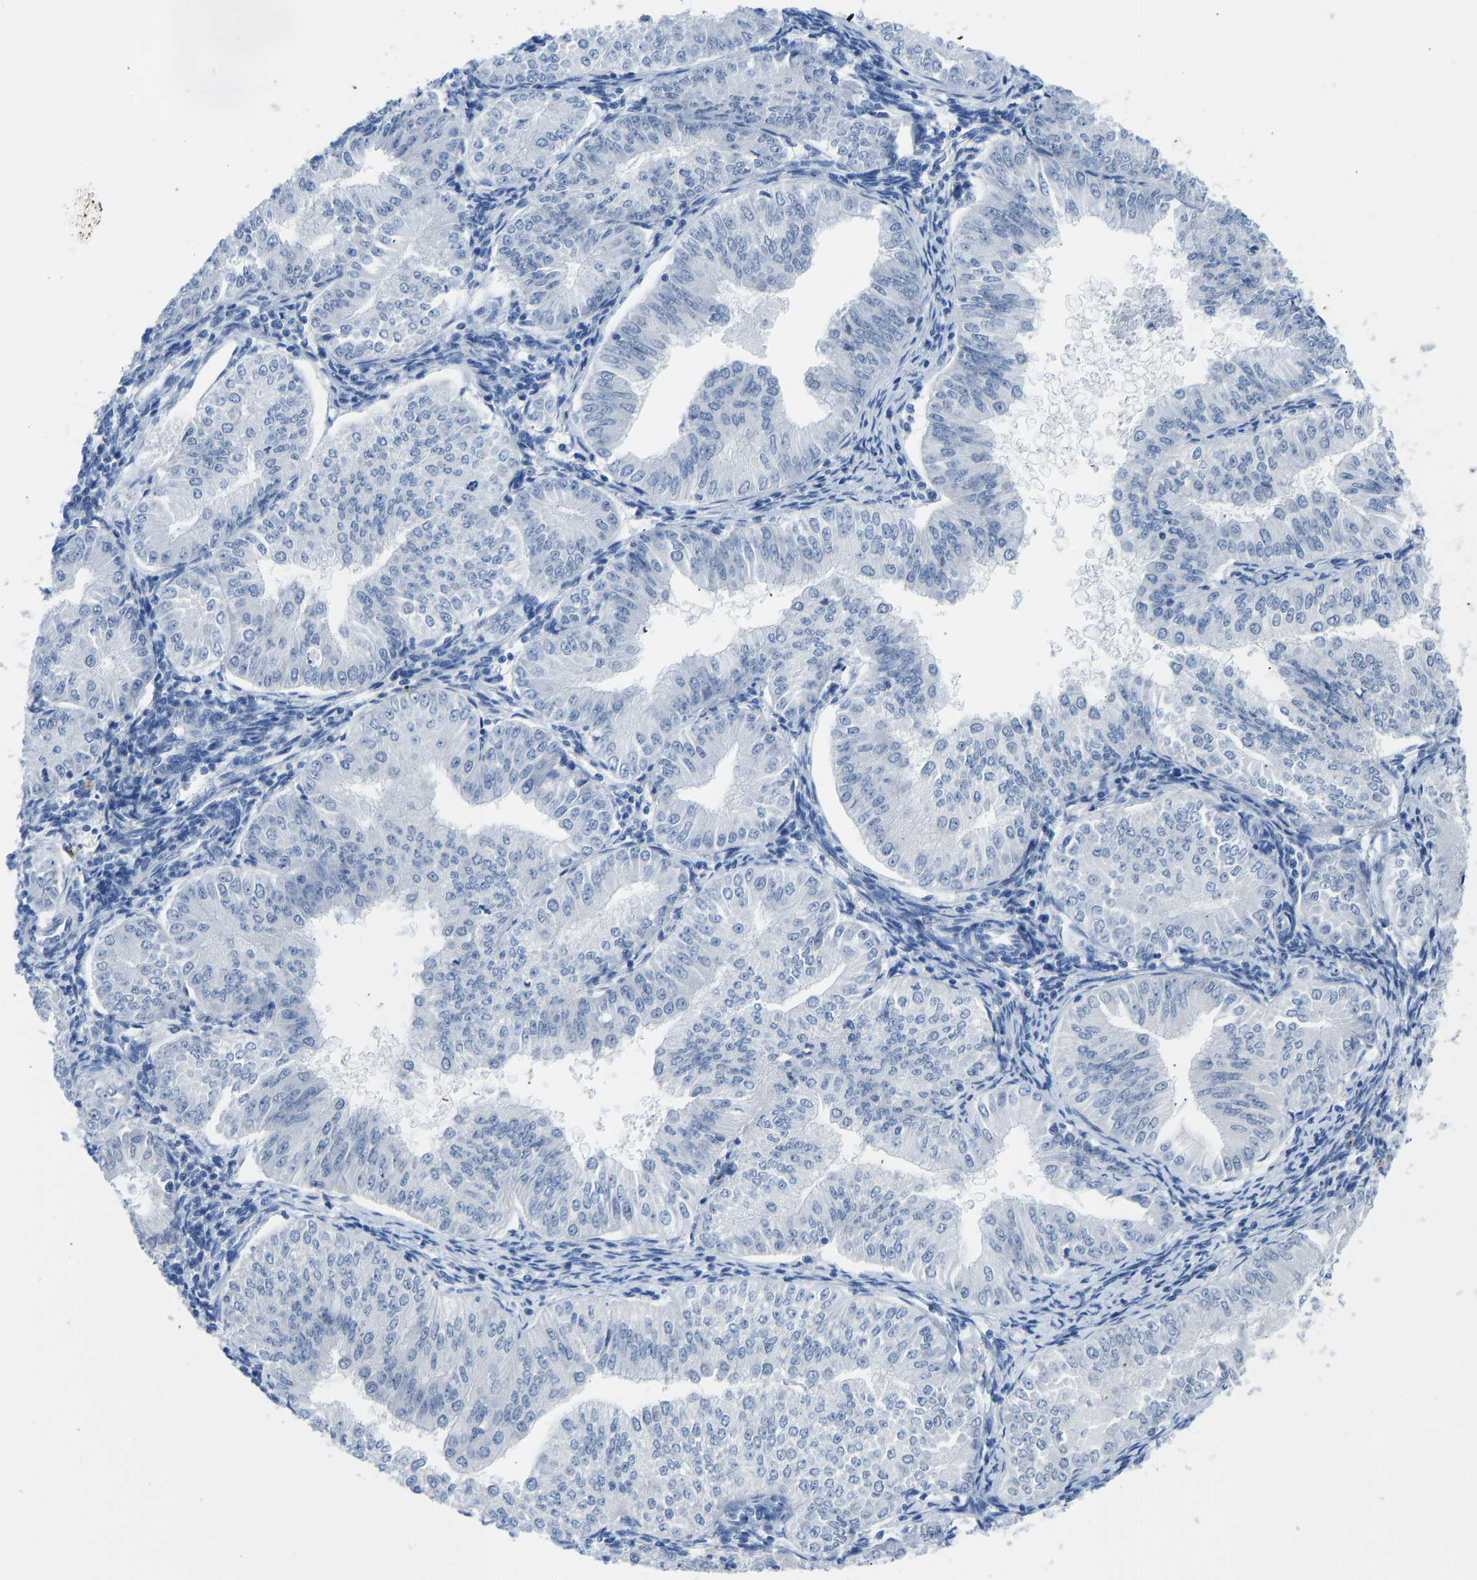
{"staining": {"intensity": "negative", "quantity": "none", "location": "none"}, "tissue": "endometrial cancer", "cell_type": "Tumor cells", "image_type": "cancer", "snomed": [{"axis": "morphology", "description": "Normal tissue, NOS"}, {"axis": "morphology", "description": "Adenocarcinoma, NOS"}, {"axis": "topography", "description": "Endometrium"}], "caption": "Tumor cells are negative for brown protein staining in endometrial cancer.", "gene": "TXNDC2", "patient": {"sex": "female", "age": 53}}